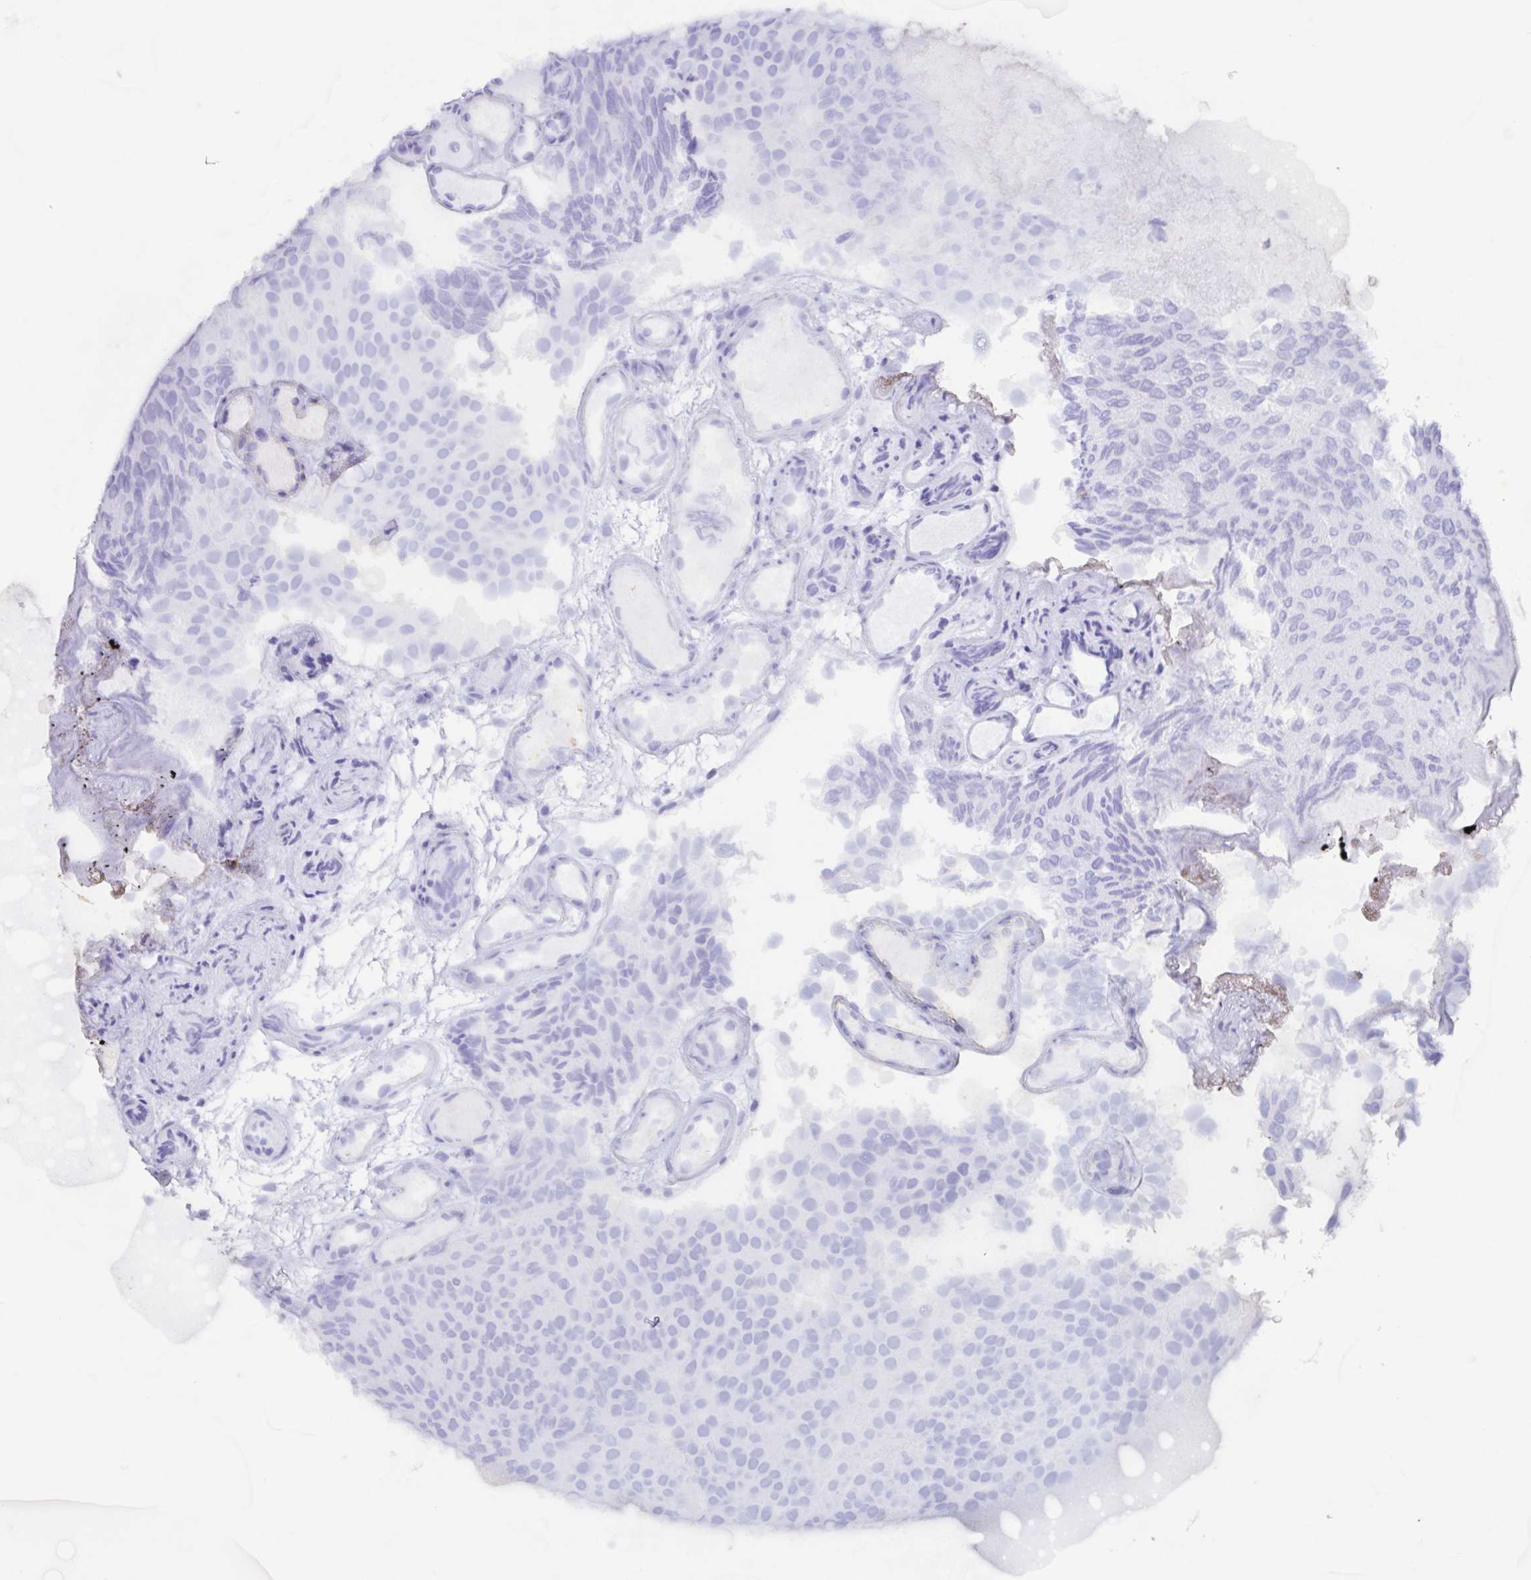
{"staining": {"intensity": "negative", "quantity": "none", "location": "none"}, "tissue": "urothelial cancer", "cell_type": "Tumor cells", "image_type": "cancer", "snomed": [{"axis": "morphology", "description": "Urothelial carcinoma, Low grade"}, {"axis": "topography", "description": "Urinary bladder"}], "caption": "Human low-grade urothelial carcinoma stained for a protein using immunohistochemistry (IHC) exhibits no staining in tumor cells.", "gene": "AGFG2", "patient": {"sex": "male", "age": 78}}